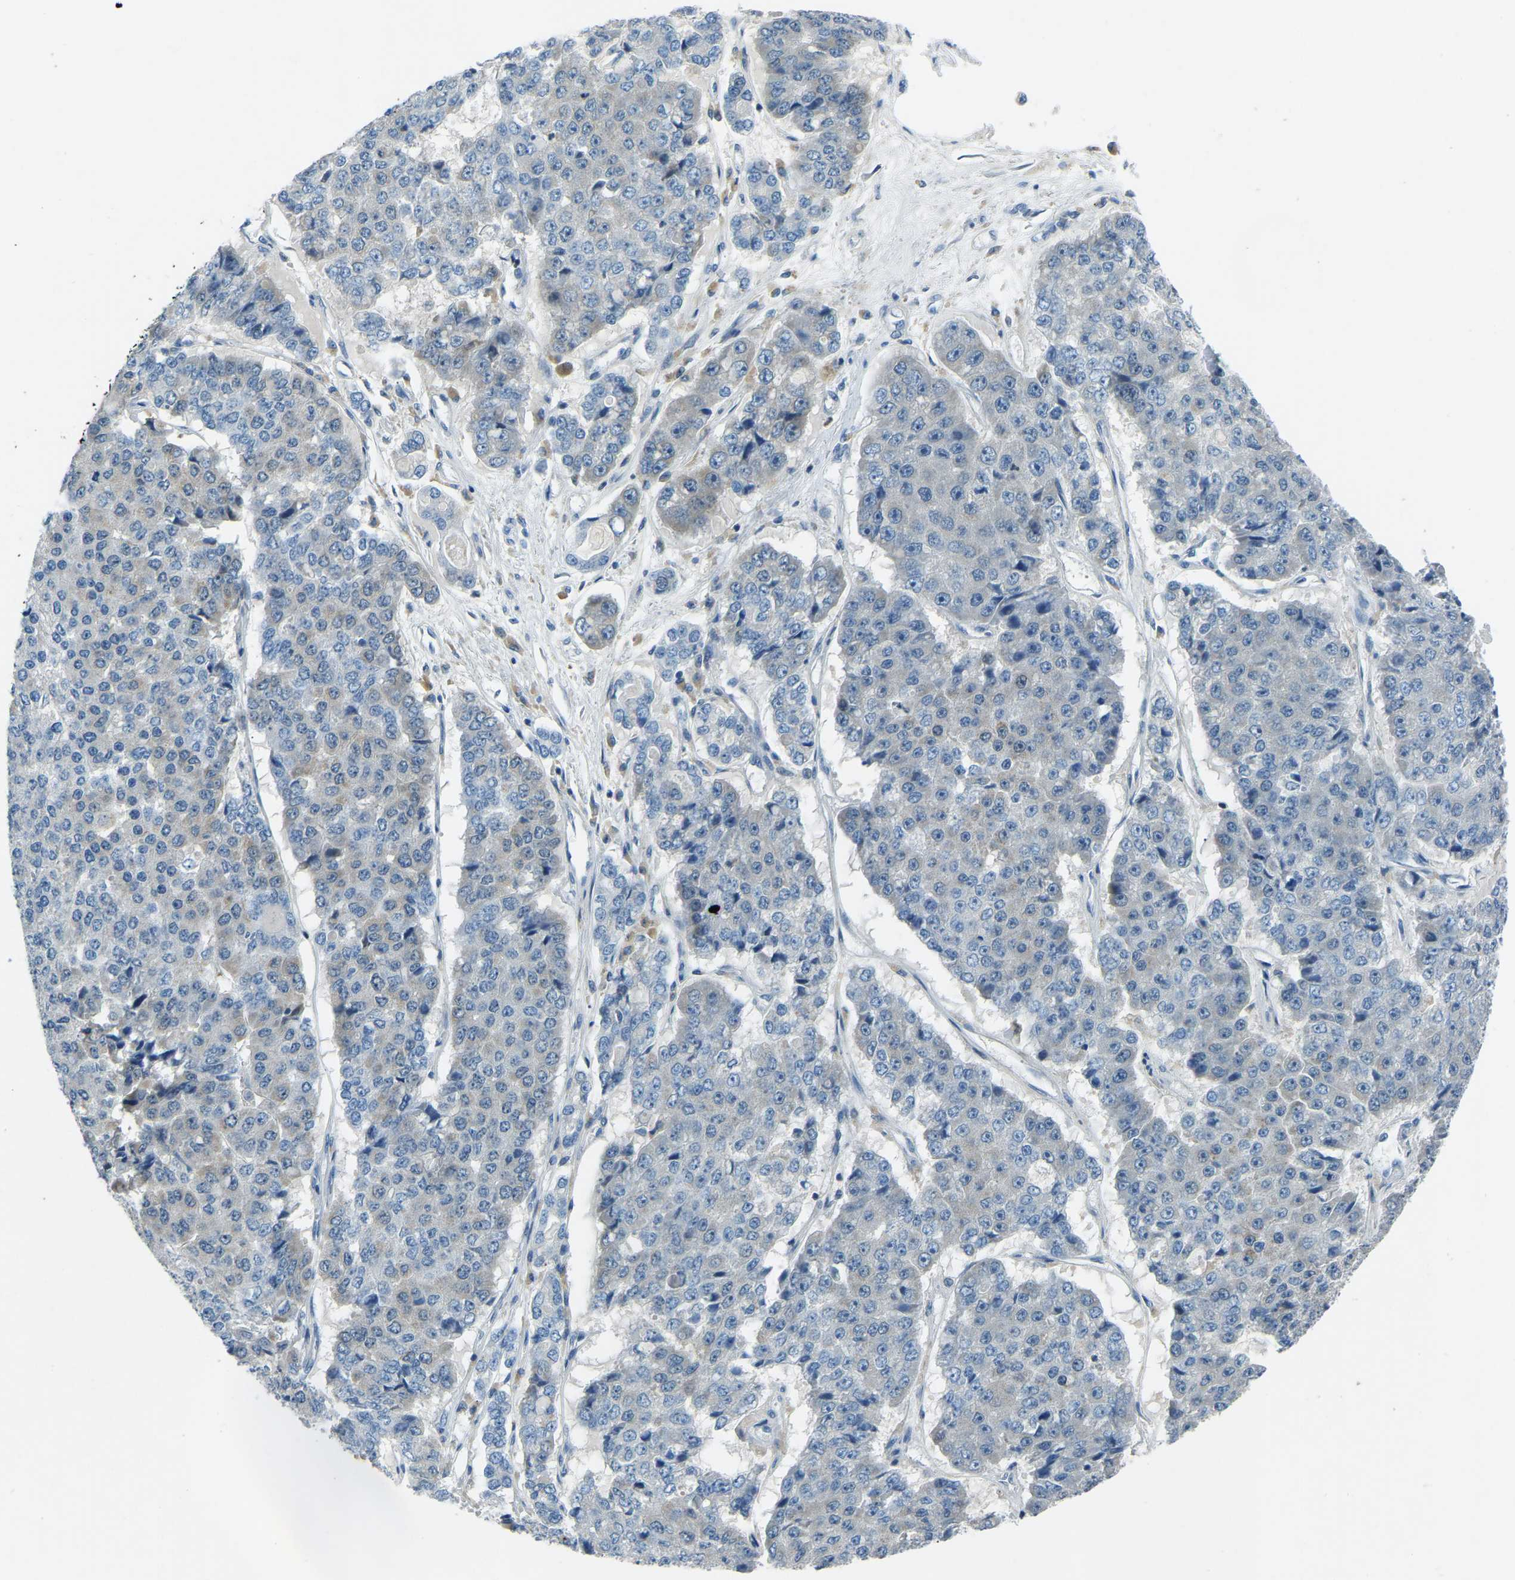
{"staining": {"intensity": "weak", "quantity": "<25%", "location": "cytoplasmic/membranous"}, "tissue": "pancreatic cancer", "cell_type": "Tumor cells", "image_type": "cancer", "snomed": [{"axis": "morphology", "description": "Adenocarcinoma, NOS"}, {"axis": "topography", "description": "Pancreas"}], "caption": "Tumor cells show no significant staining in pancreatic cancer.", "gene": "XIRP1", "patient": {"sex": "male", "age": 50}}